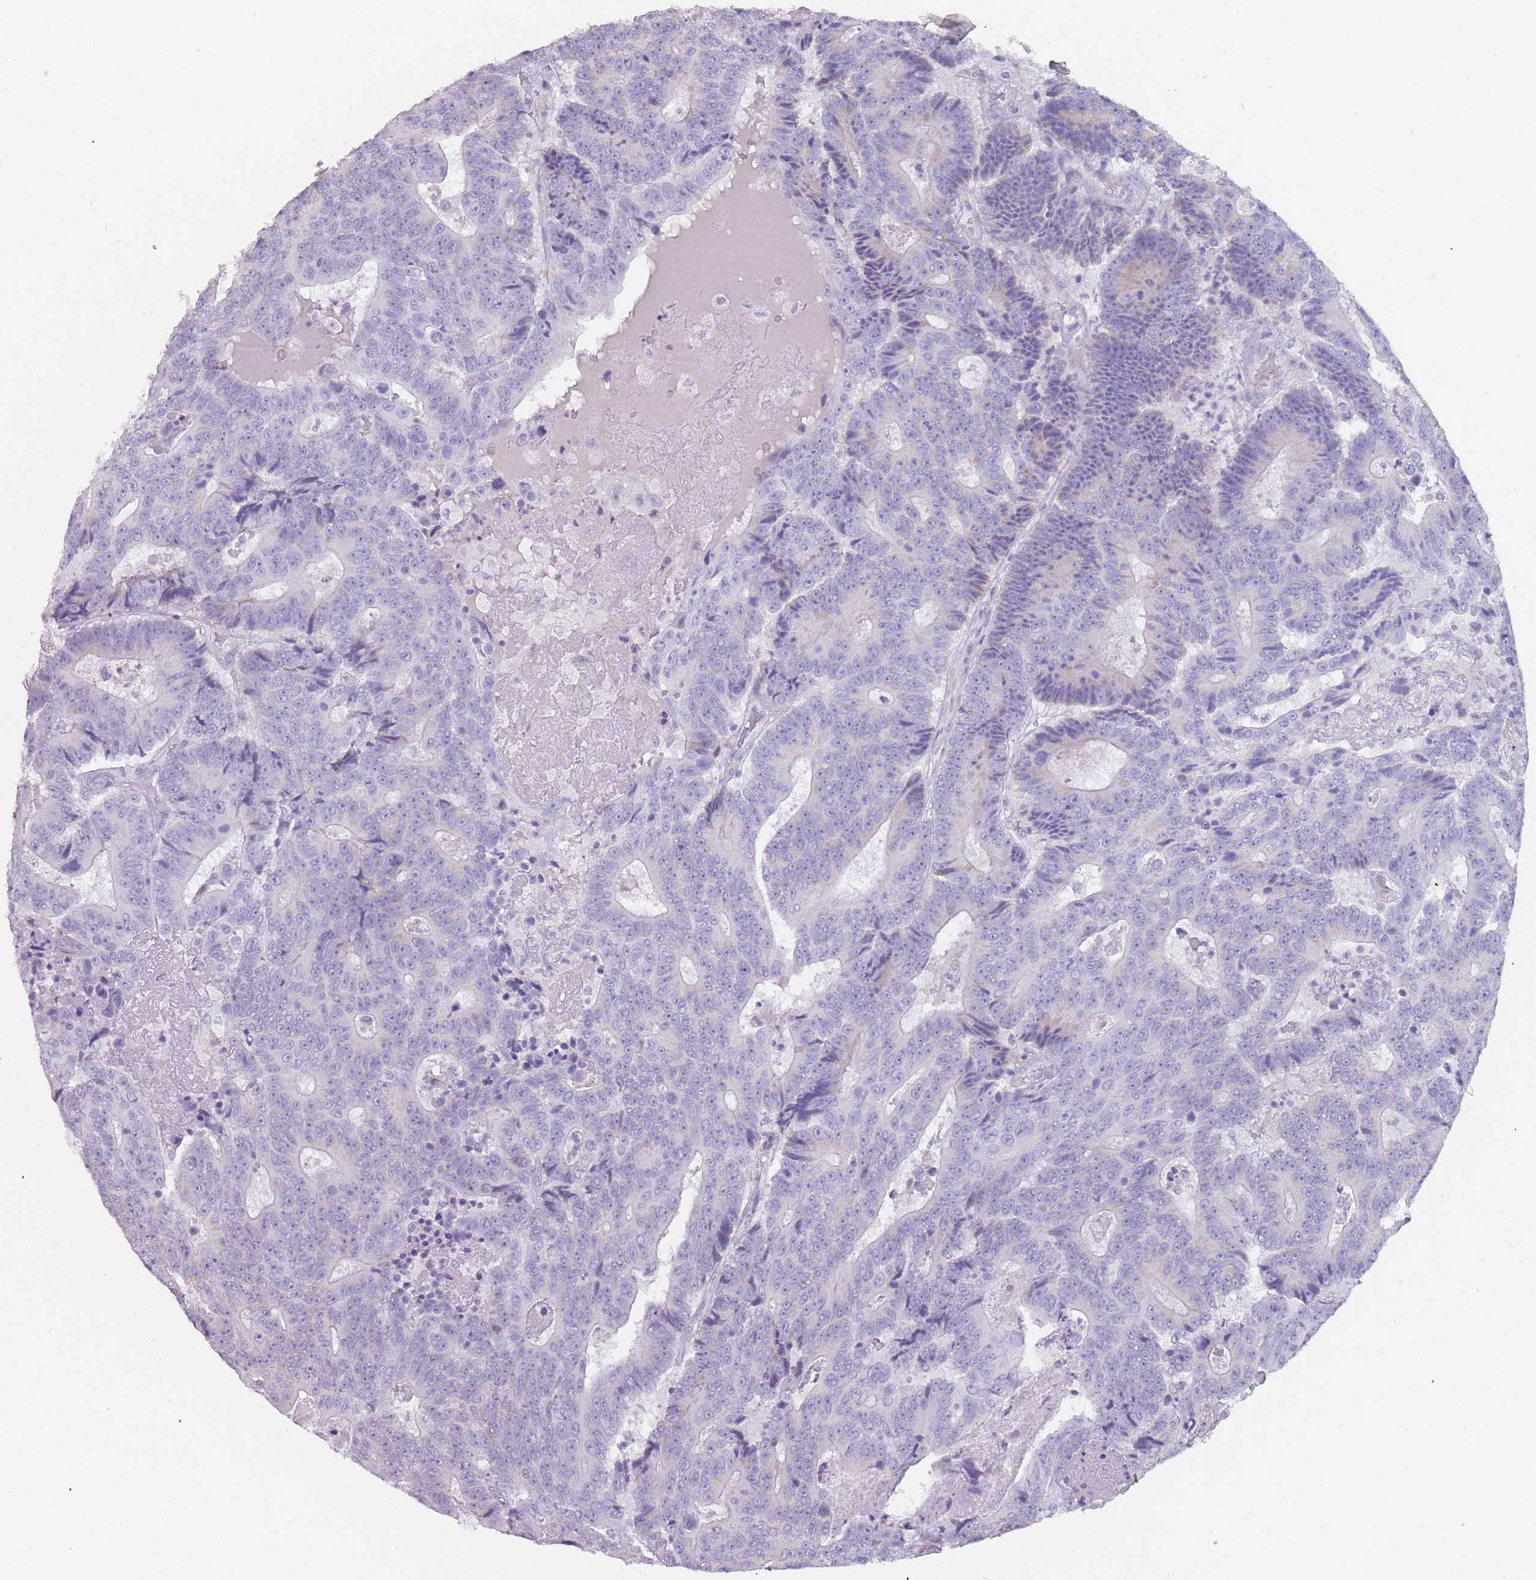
{"staining": {"intensity": "negative", "quantity": "none", "location": "none"}, "tissue": "colorectal cancer", "cell_type": "Tumor cells", "image_type": "cancer", "snomed": [{"axis": "morphology", "description": "Adenocarcinoma, NOS"}, {"axis": "topography", "description": "Colon"}], "caption": "Immunohistochemistry (IHC) of colorectal adenocarcinoma shows no staining in tumor cells.", "gene": "DDX4", "patient": {"sex": "male", "age": 83}}